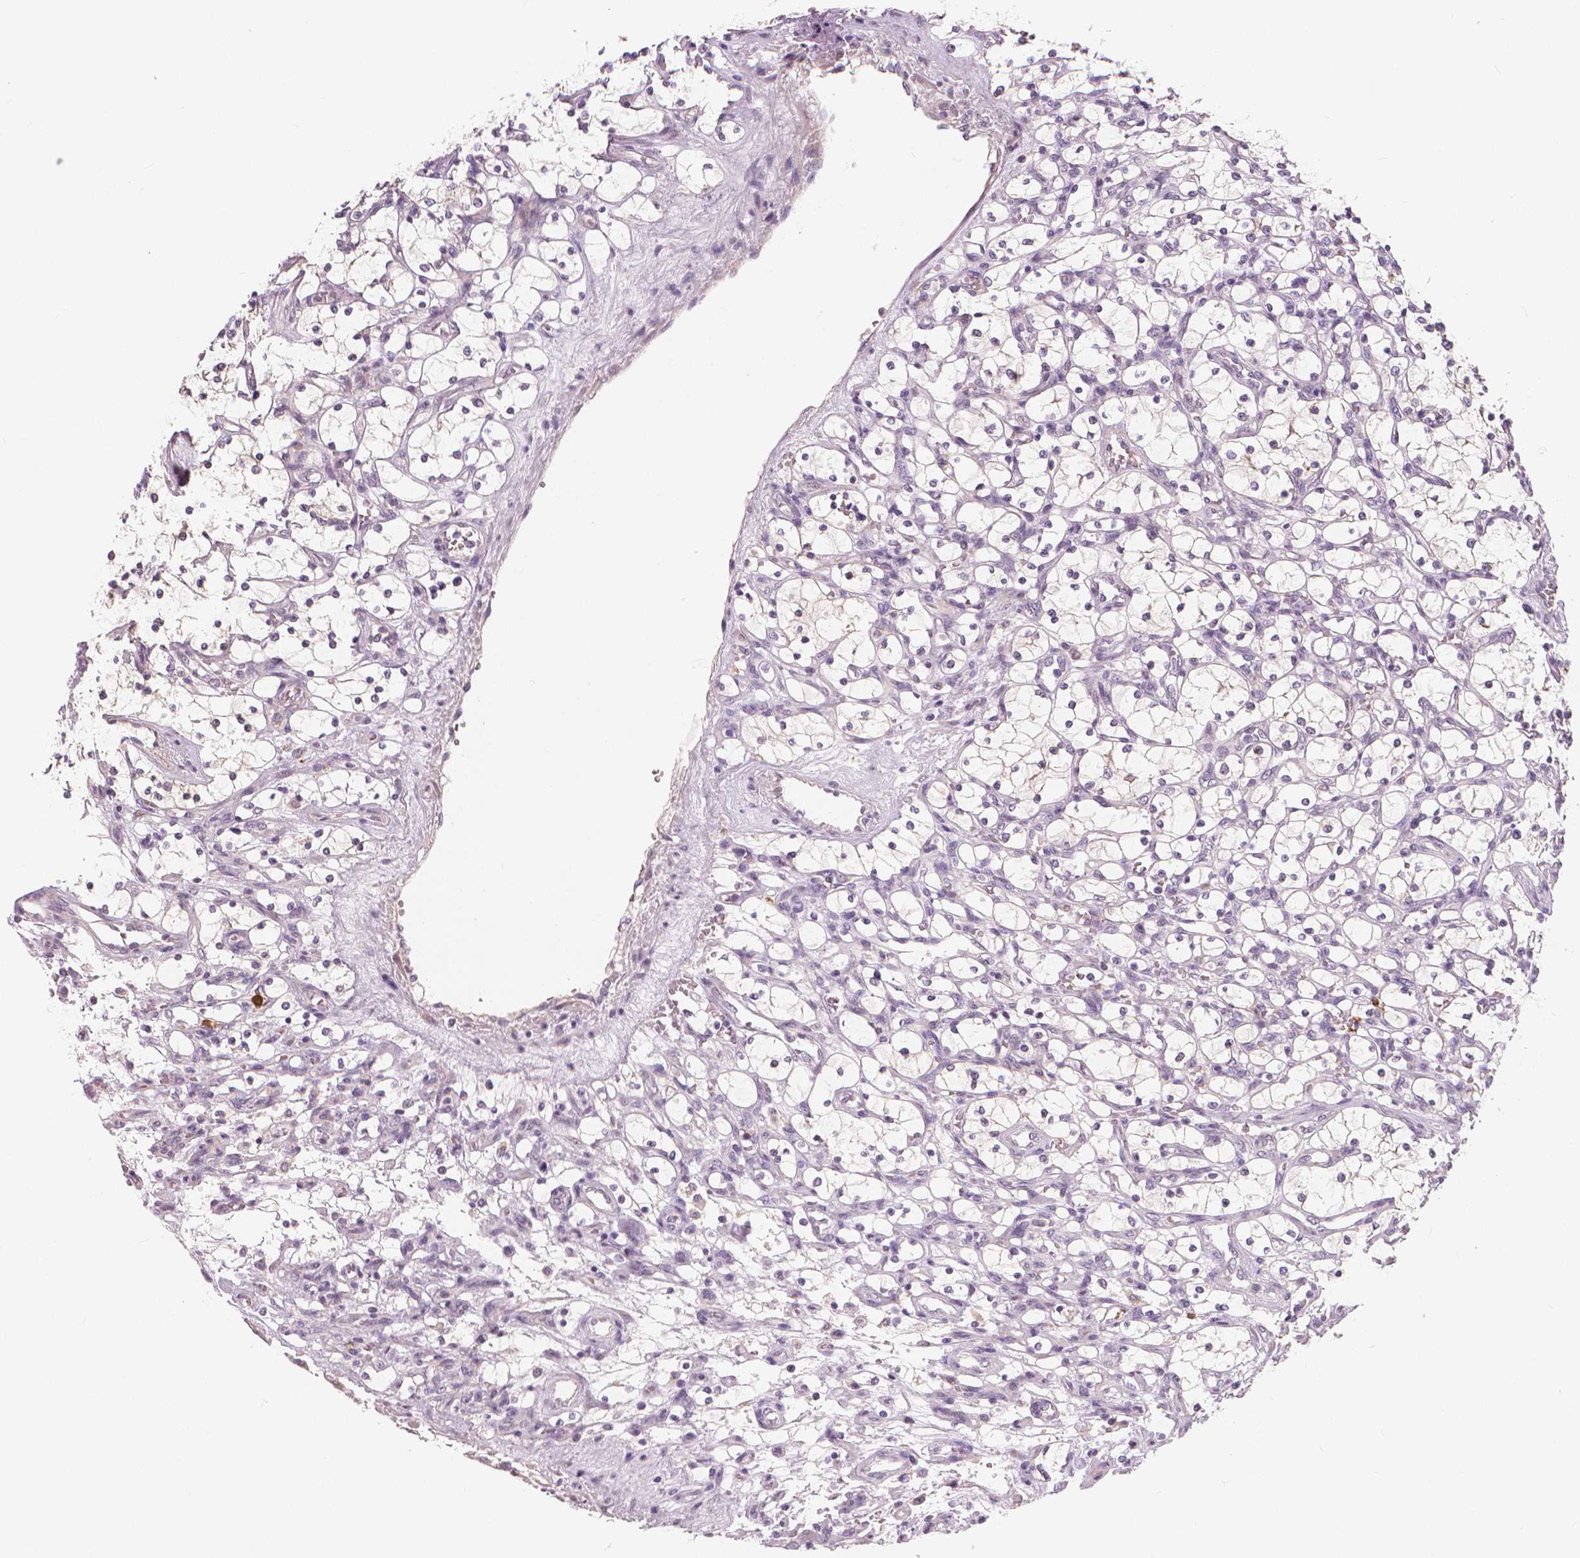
{"staining": {"intensity": "negative", "quantity": "none", "location": "none"}, "tissue": "renal cancer", "cell_type": "Tumor cells", "image_type": "cancer", "snomed": [{"axis": "morphology", "description": "Adenocarcinoma, NOS"}, {"axis": "topography", "description": "Kidney"}], "caption": "This is an immunohistochemistry histopathology image of adenocarcinoma (renal). There is no expression in tumor cells.", "gene": "RNASE7", "patient": {"sex": "female", "age": 69}}